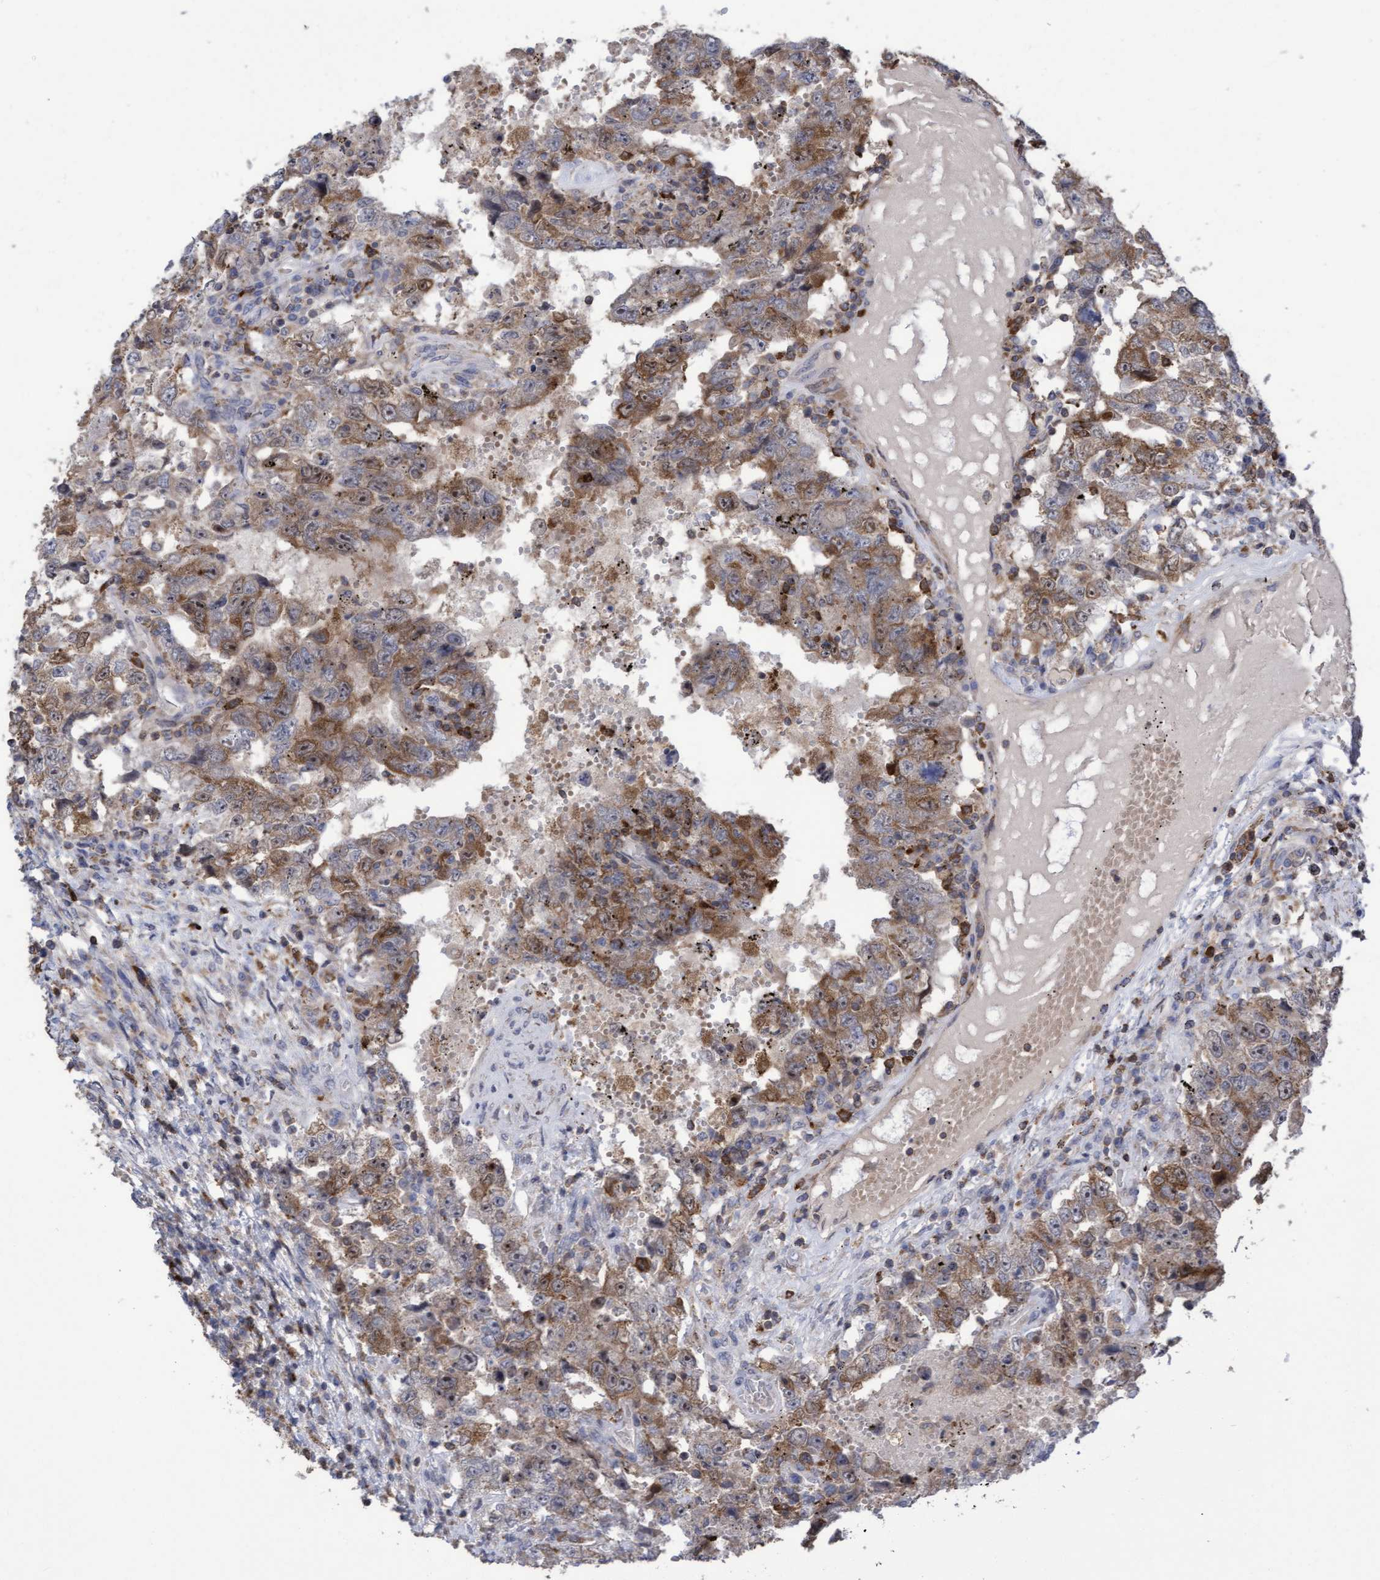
{"staining": {"intensity": "moderate", "quantity": ">75%", "location": "cytoplasmic/membranous,nuclear"}, "tissue": "testis cancer", "cell_type": "Tumor cells", "image_type": "cancer", "snomed": [{"axis": "morphology", "description": "Carcinoma, Embryonal, NOS"}, {"axis": "topography", "description": "Testis"}], "caption": "Immunohistochemical staining of human testis embryonal carcinoma demonstrates moderate cytoplasmic/membranous and nuclear protein staining in approximately >75% of tumor cells.", "gene": "SLBP", "patient": {"sex": "male", "age": 26}}